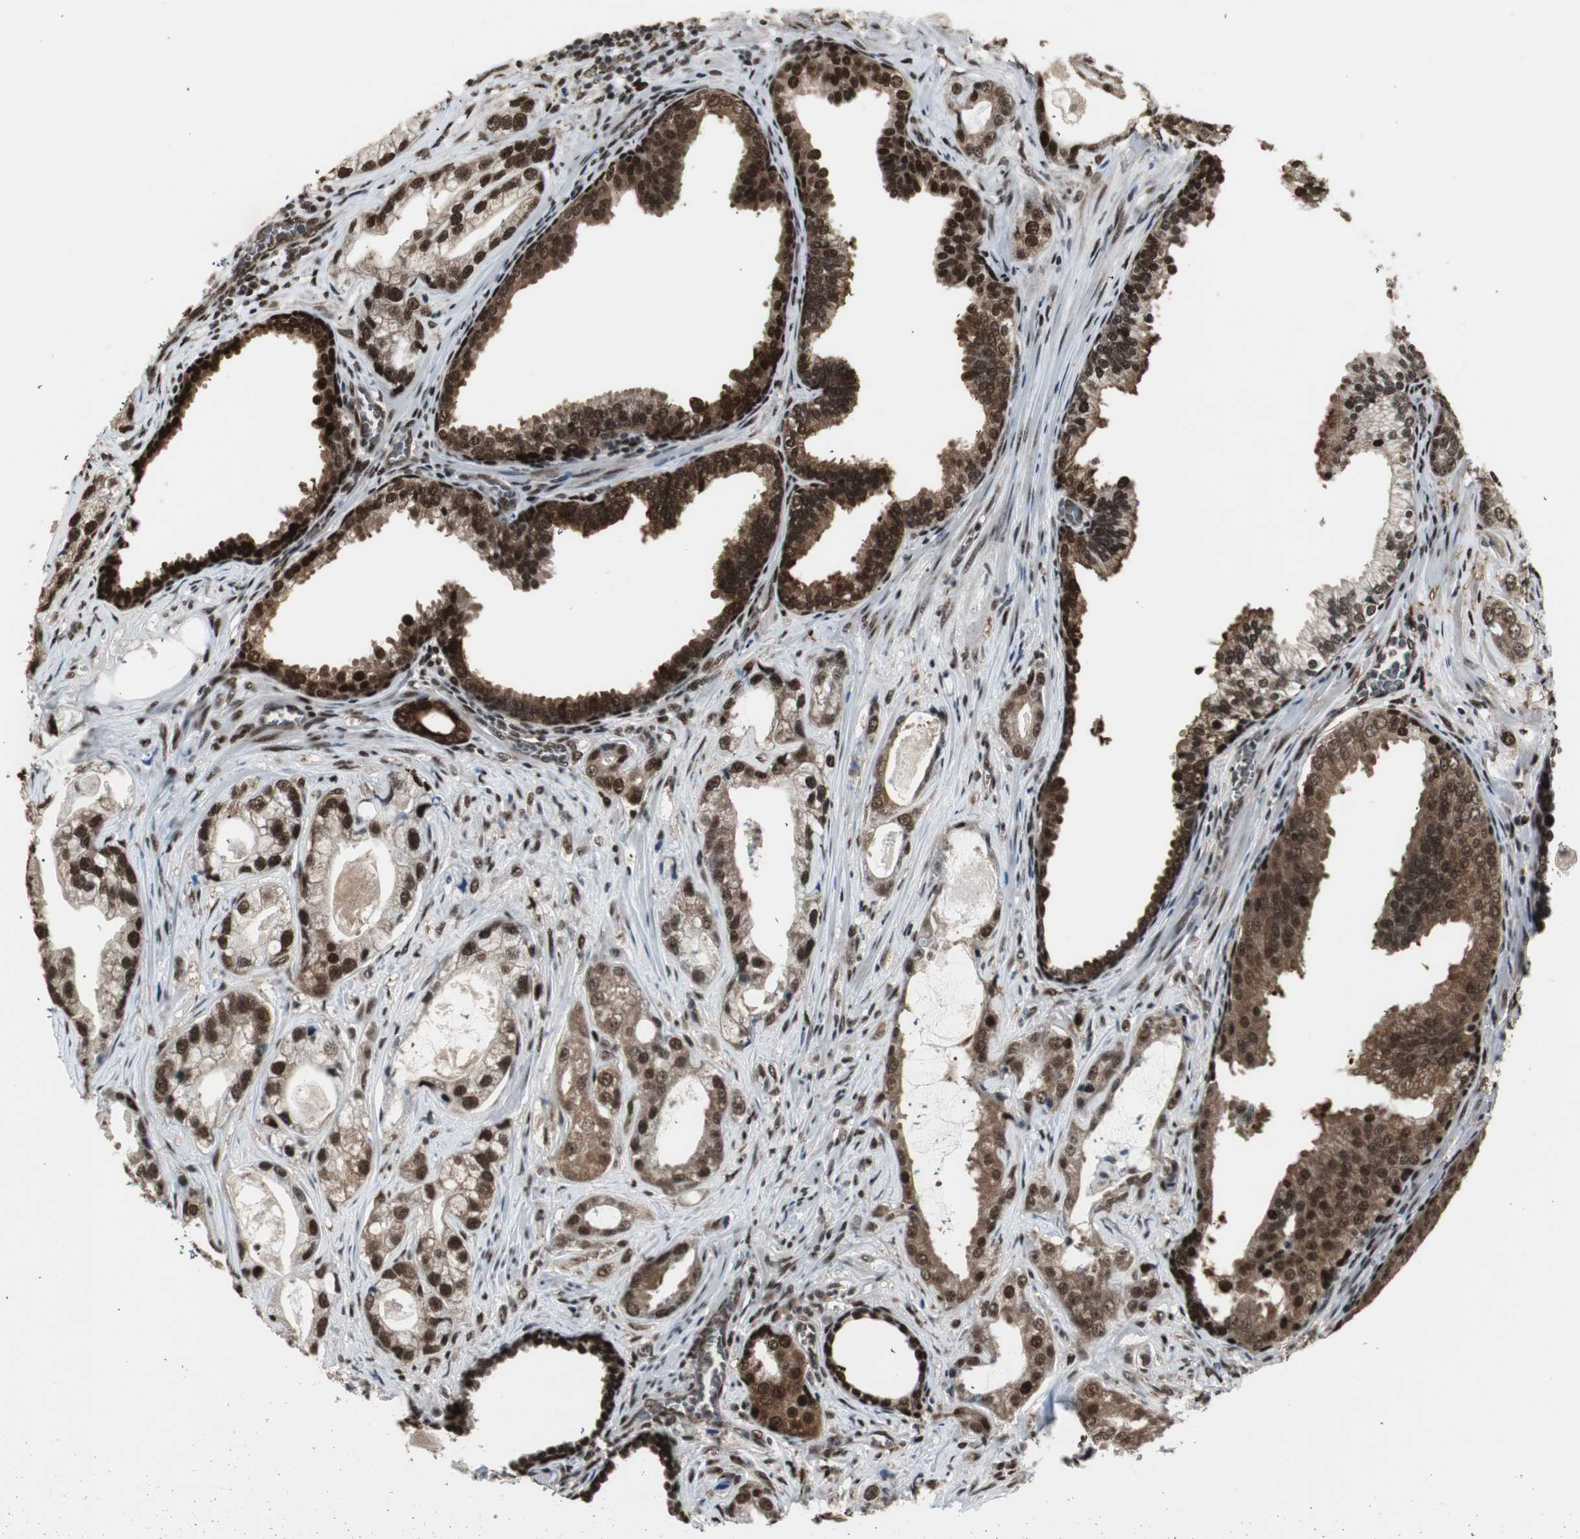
{"staining": {"intensity": "strong", "quantity": ">75%", "location": "cytoplasmic/membranous,nuclear"}, "tissue": "prostate cancer", "cell_type": "Tumor cells", "image_type": "cancer", "snomed": [{"axis": "morphology", "description": "Adenocarcinoma, Low grade"}, {"axis": "topography", "description": "Prostate"}], "caption": "A photomicrograph of human prostate cancer (adenocarcinoma (low-grade)) stained for a protein reveals strong cytoplasmic/membranous and nuclear brown staining in tumor cells. (IHC, brightfield microscopy, high magnification).", "gene": "TAF5", "patient": {"sex": "male", "age": 59}}